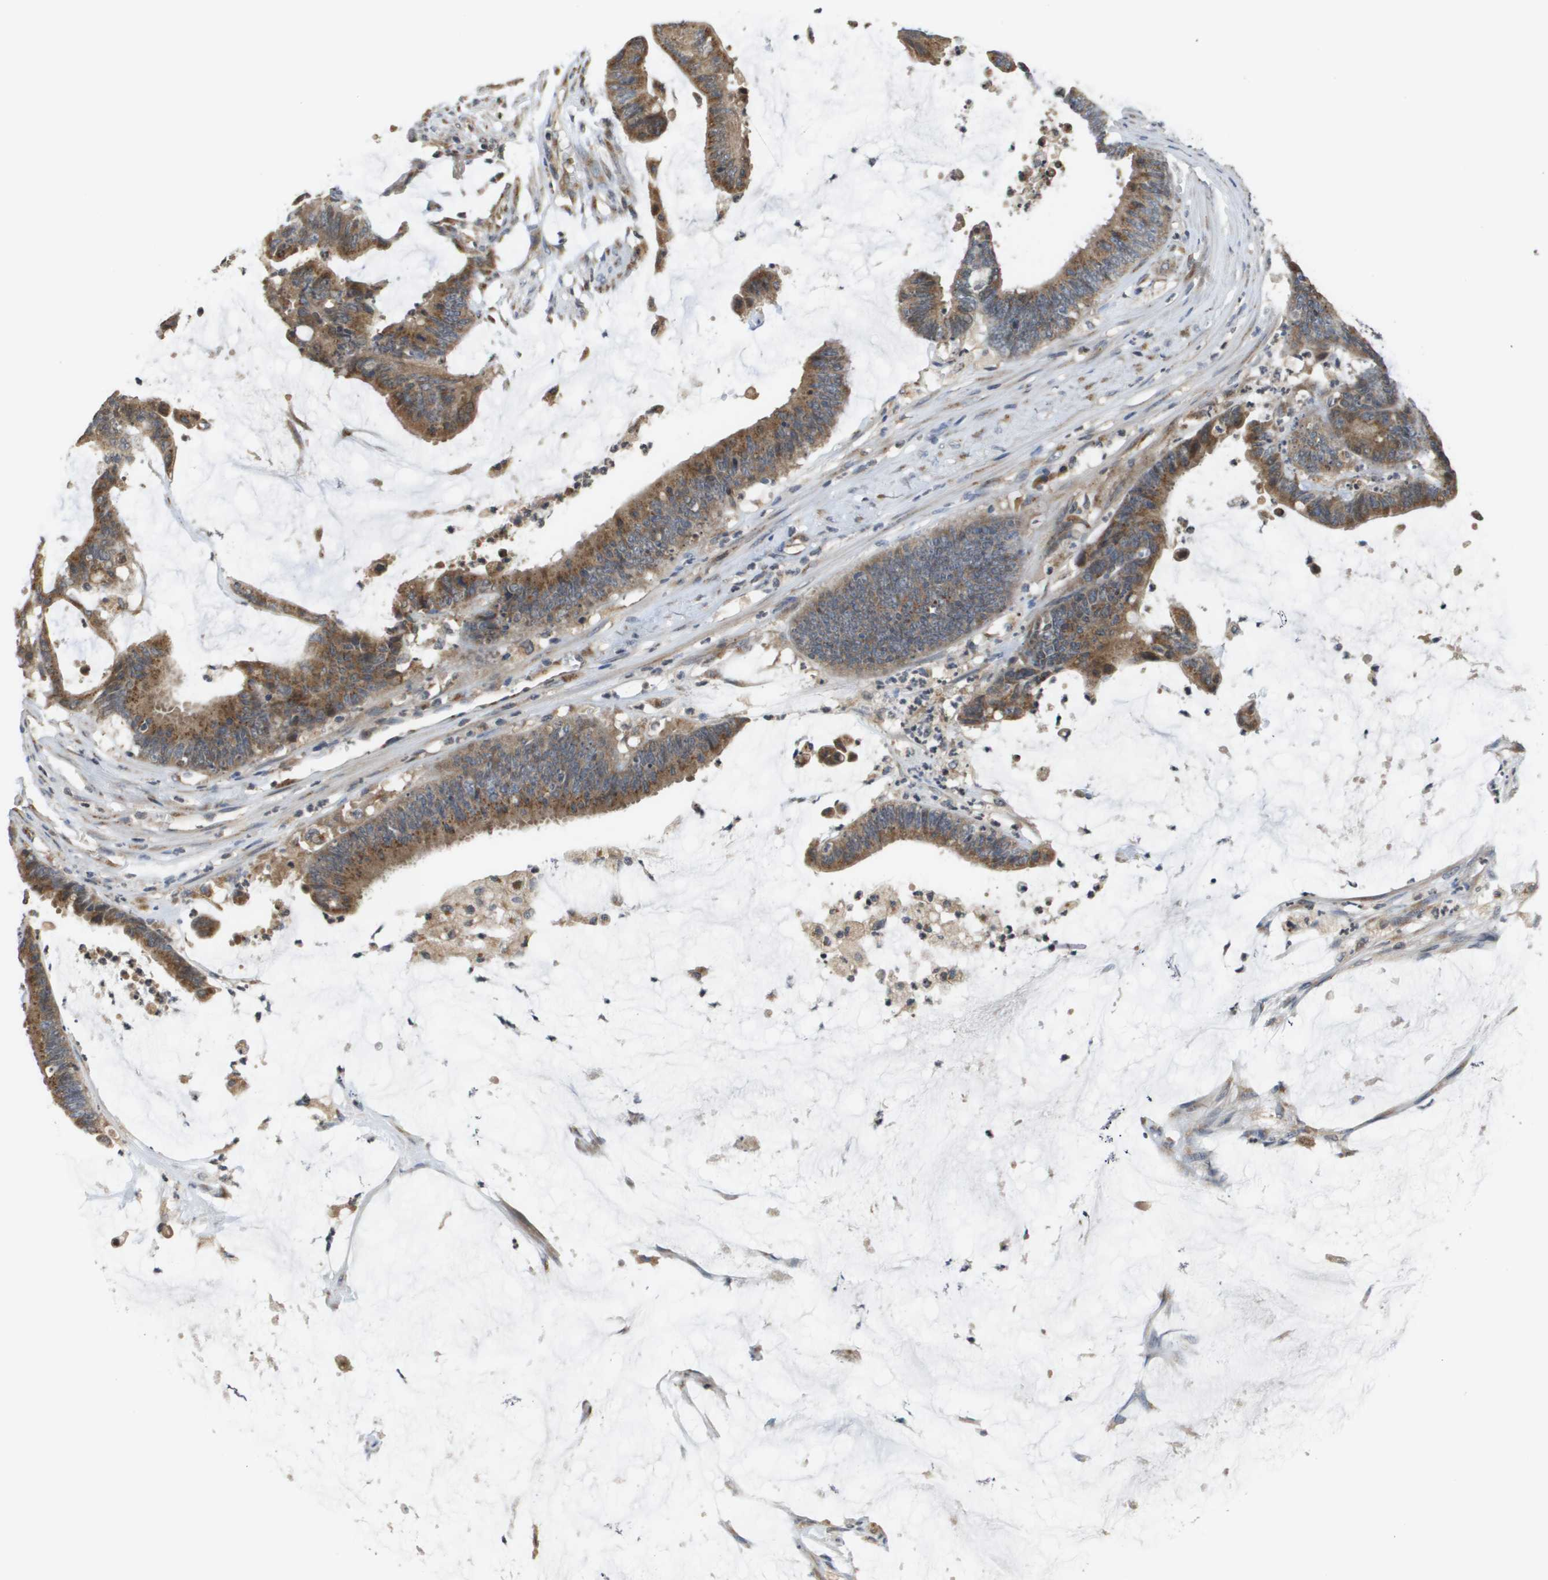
{"staining": {"intensity": "moderate", "quantity": ">75%", "location": "cytoplasmic/membranous"}, "tissue": "colorectal cancer", "cell_type": "Tumor cells", "image_type": "cancer", "snomed": [{"axis": "morphology", "description": "Adenocarcinoma, NOS"}, {"axis": "topography", "description": "Rectum"}], "caption": "Protein expression analysis of colorectal cancer (adenocarcinoma) demonstrates moderate cytoplasmic/membranous positivity in about >75% of tumor cells.", "gene": "PCK1", "patient": {"sex": "female", "age": 66}}